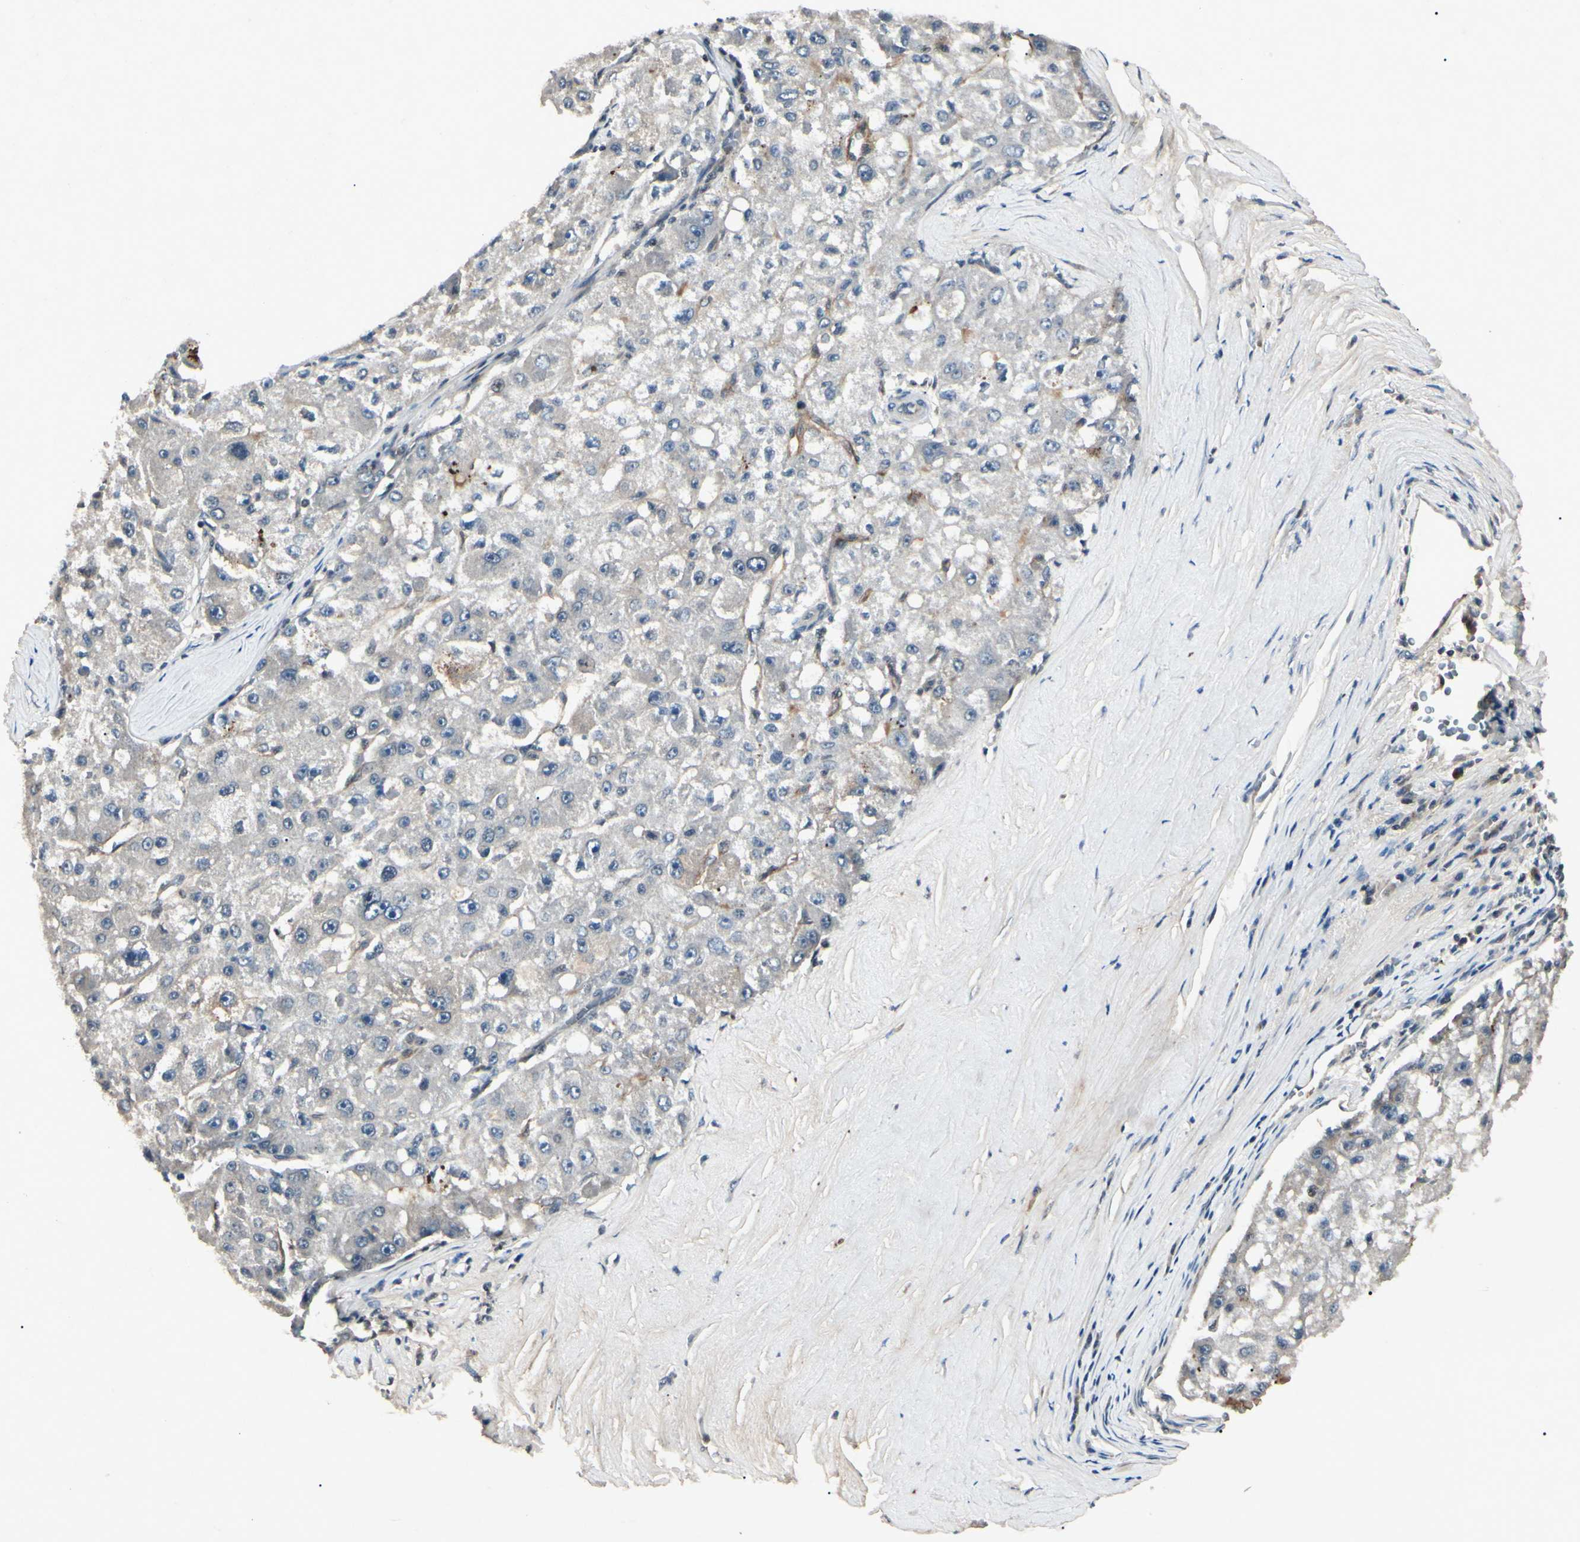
{"staining": {"intensity": "negative", "quantity": "none", "location": "none"}, "tissue": "liver cancer", "cell_type": "Tumor cells", "image_type": "cancer", "snomed": [{"axis": "morphology", "description": "Carcinoma, Hepatocellular, NOS"}, {"axis": "topography", "description": "Liver"}], "caption": "This is a image of IHC staining of liver cancer (hepatocellular carcinoma), which shows no positivity in tumor cells.", "gene": "AEBP1", "patient": {"sex": "male", "age": 80}}